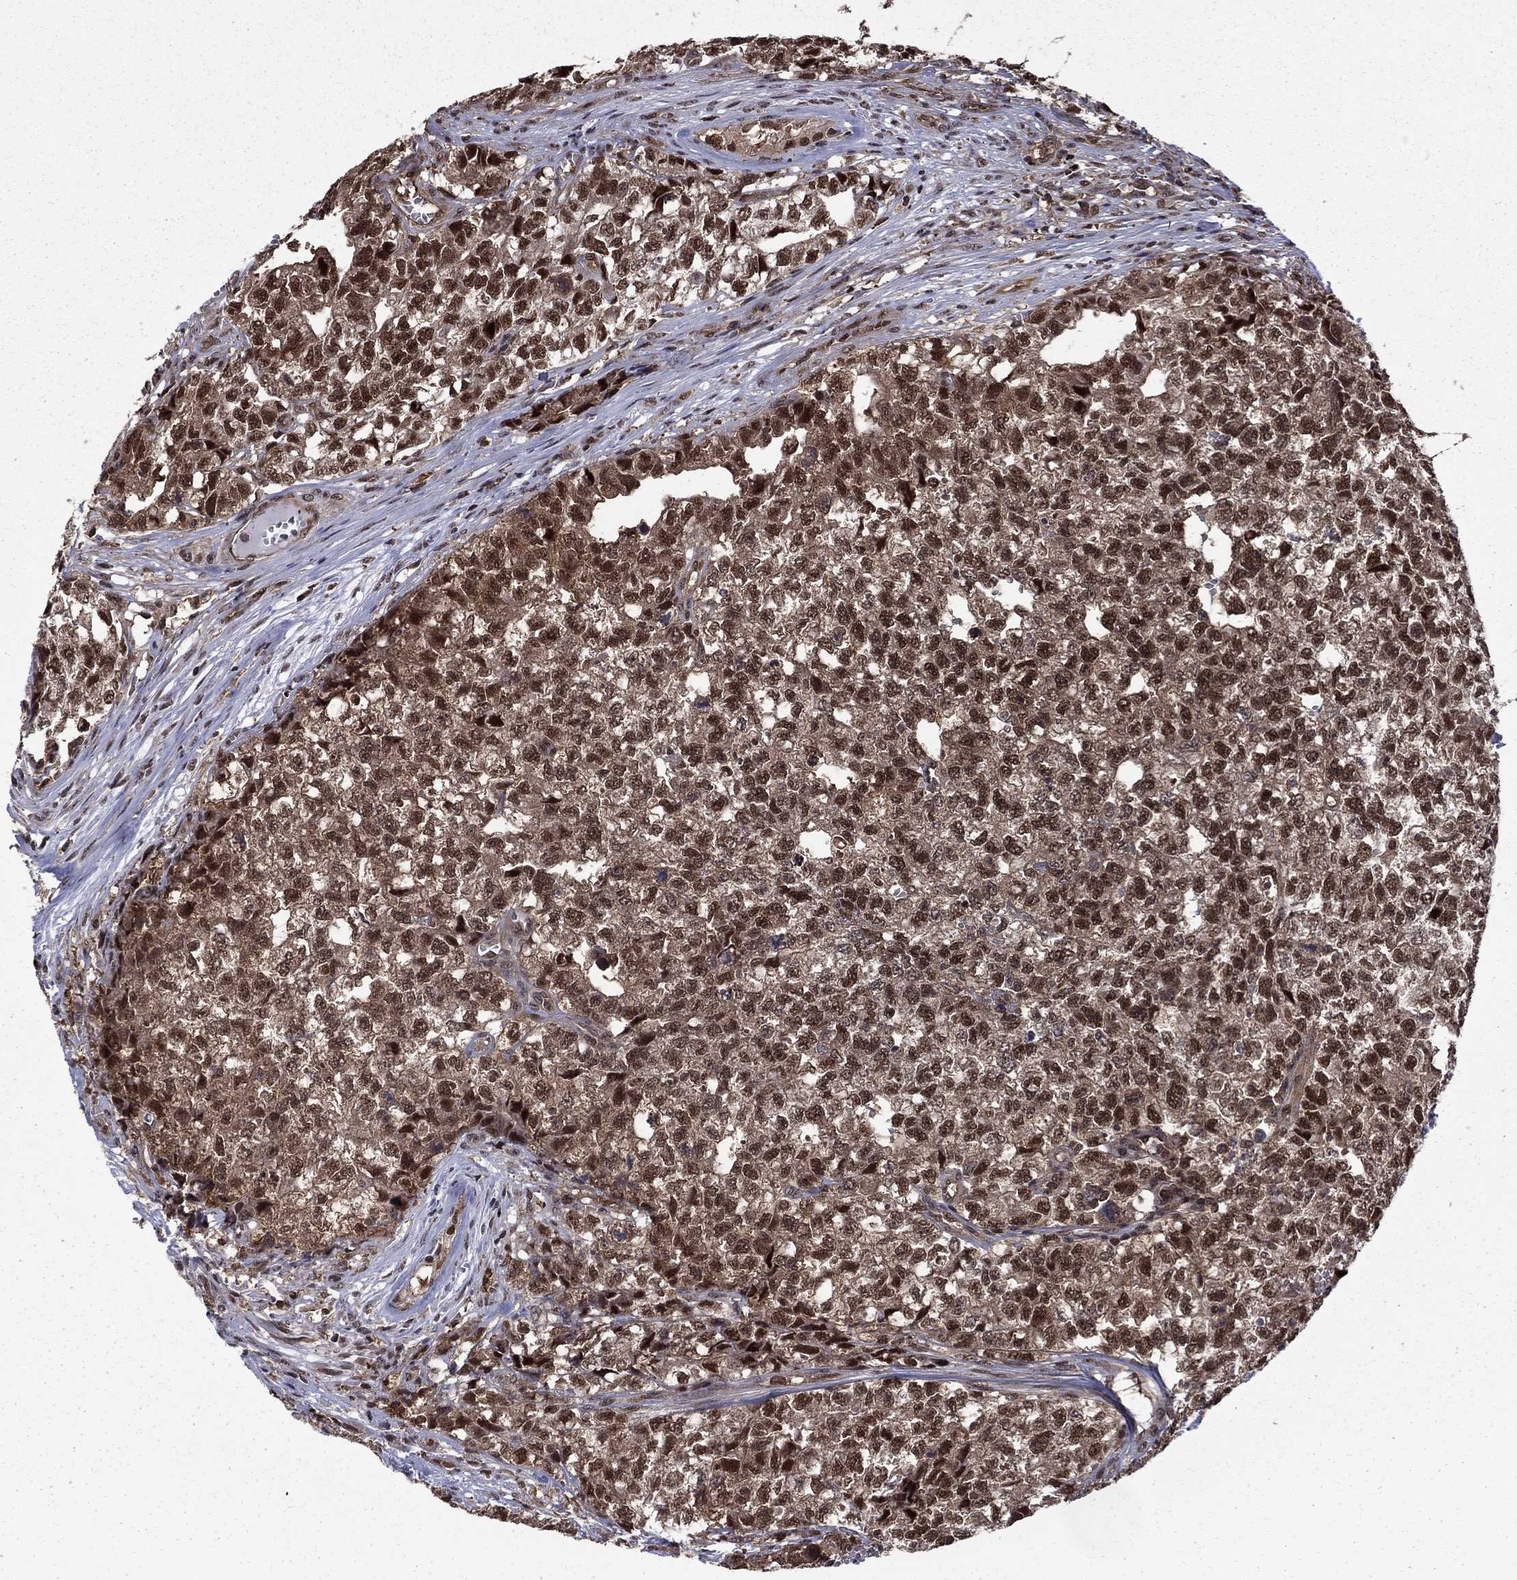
{"staining": {"intensity": "moderate", "quantity": ">75%", "location": "nuclear"}, "tissue": "testis cancer", "cell_type": "Tumor cells", "image_type": "cancer", "snomed": [{"axis": "morphology", "description": "Seminoma, NOS"}, {"axis": "morphology", "description": "Carcinoma, Embryonal, NOS"}, {"axis": "topography", "description": "Testis"}], "caption": "IHC (DAB) staining of testis embryonal carcinoma displays moderate nuclear protein staining in about >75% of tumor cells.", "gene": "PSMD2", "patient": {"sex": "male", "age": 22}}